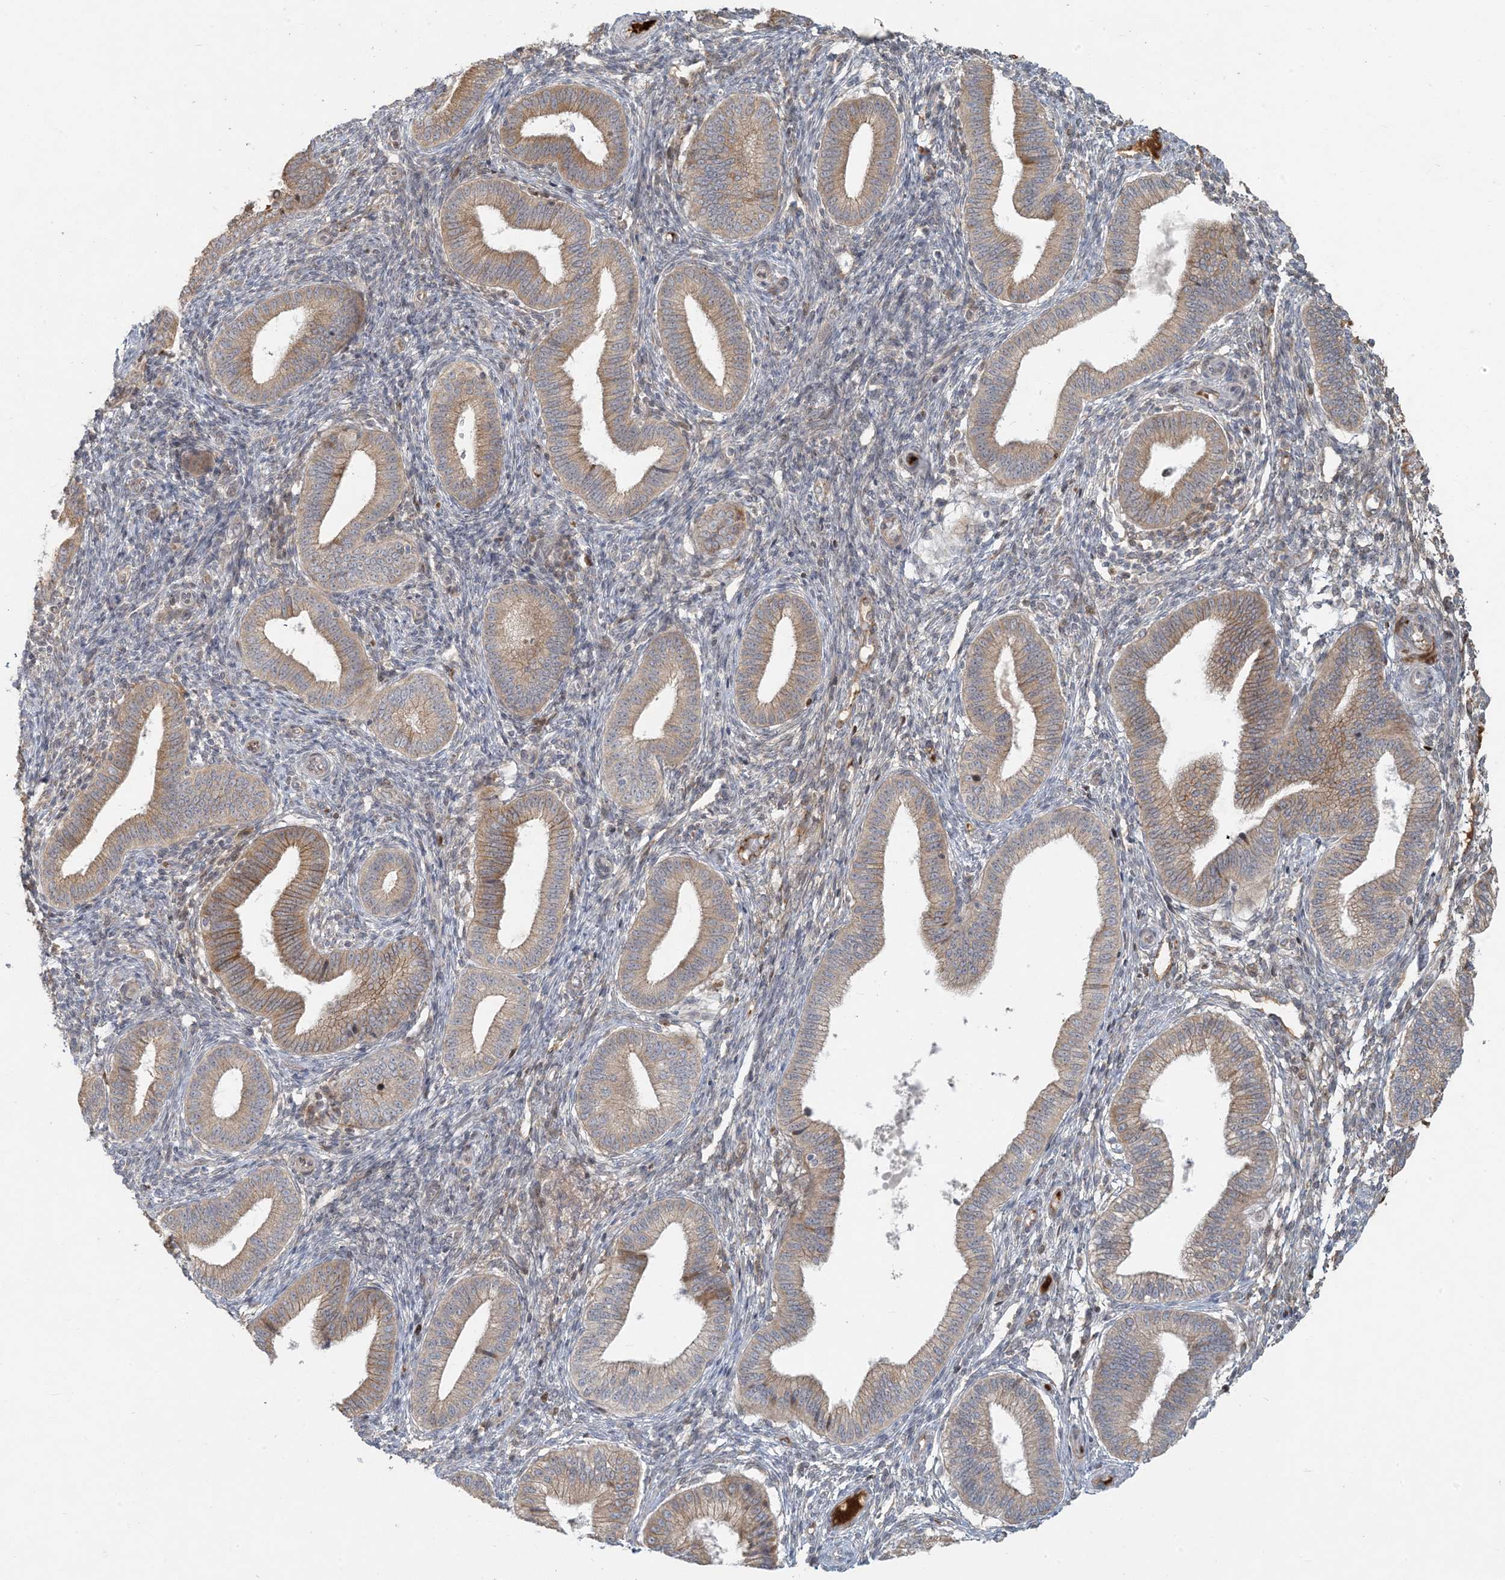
{"staining": {"intensity": "negative", "quantity": "none", "location": "none"}, "tissue": "endometrium", "cell_type": "Cells in endometrial stroma", "image_type": "normal", "snomed": [{"axis": "morphology", "description": "Normal tissue, NOS"}, {"axis": "topography", "description": "Endometrium"}], "caption": "A photomicrograph of human endometrium is negative for staining in cells in endometrial stroma. (Immunohistochemistry (ihc), brightfield microscopy, high magnification).", "gene": "HACL1", "patient": {"sex": "female", "age": 39}}